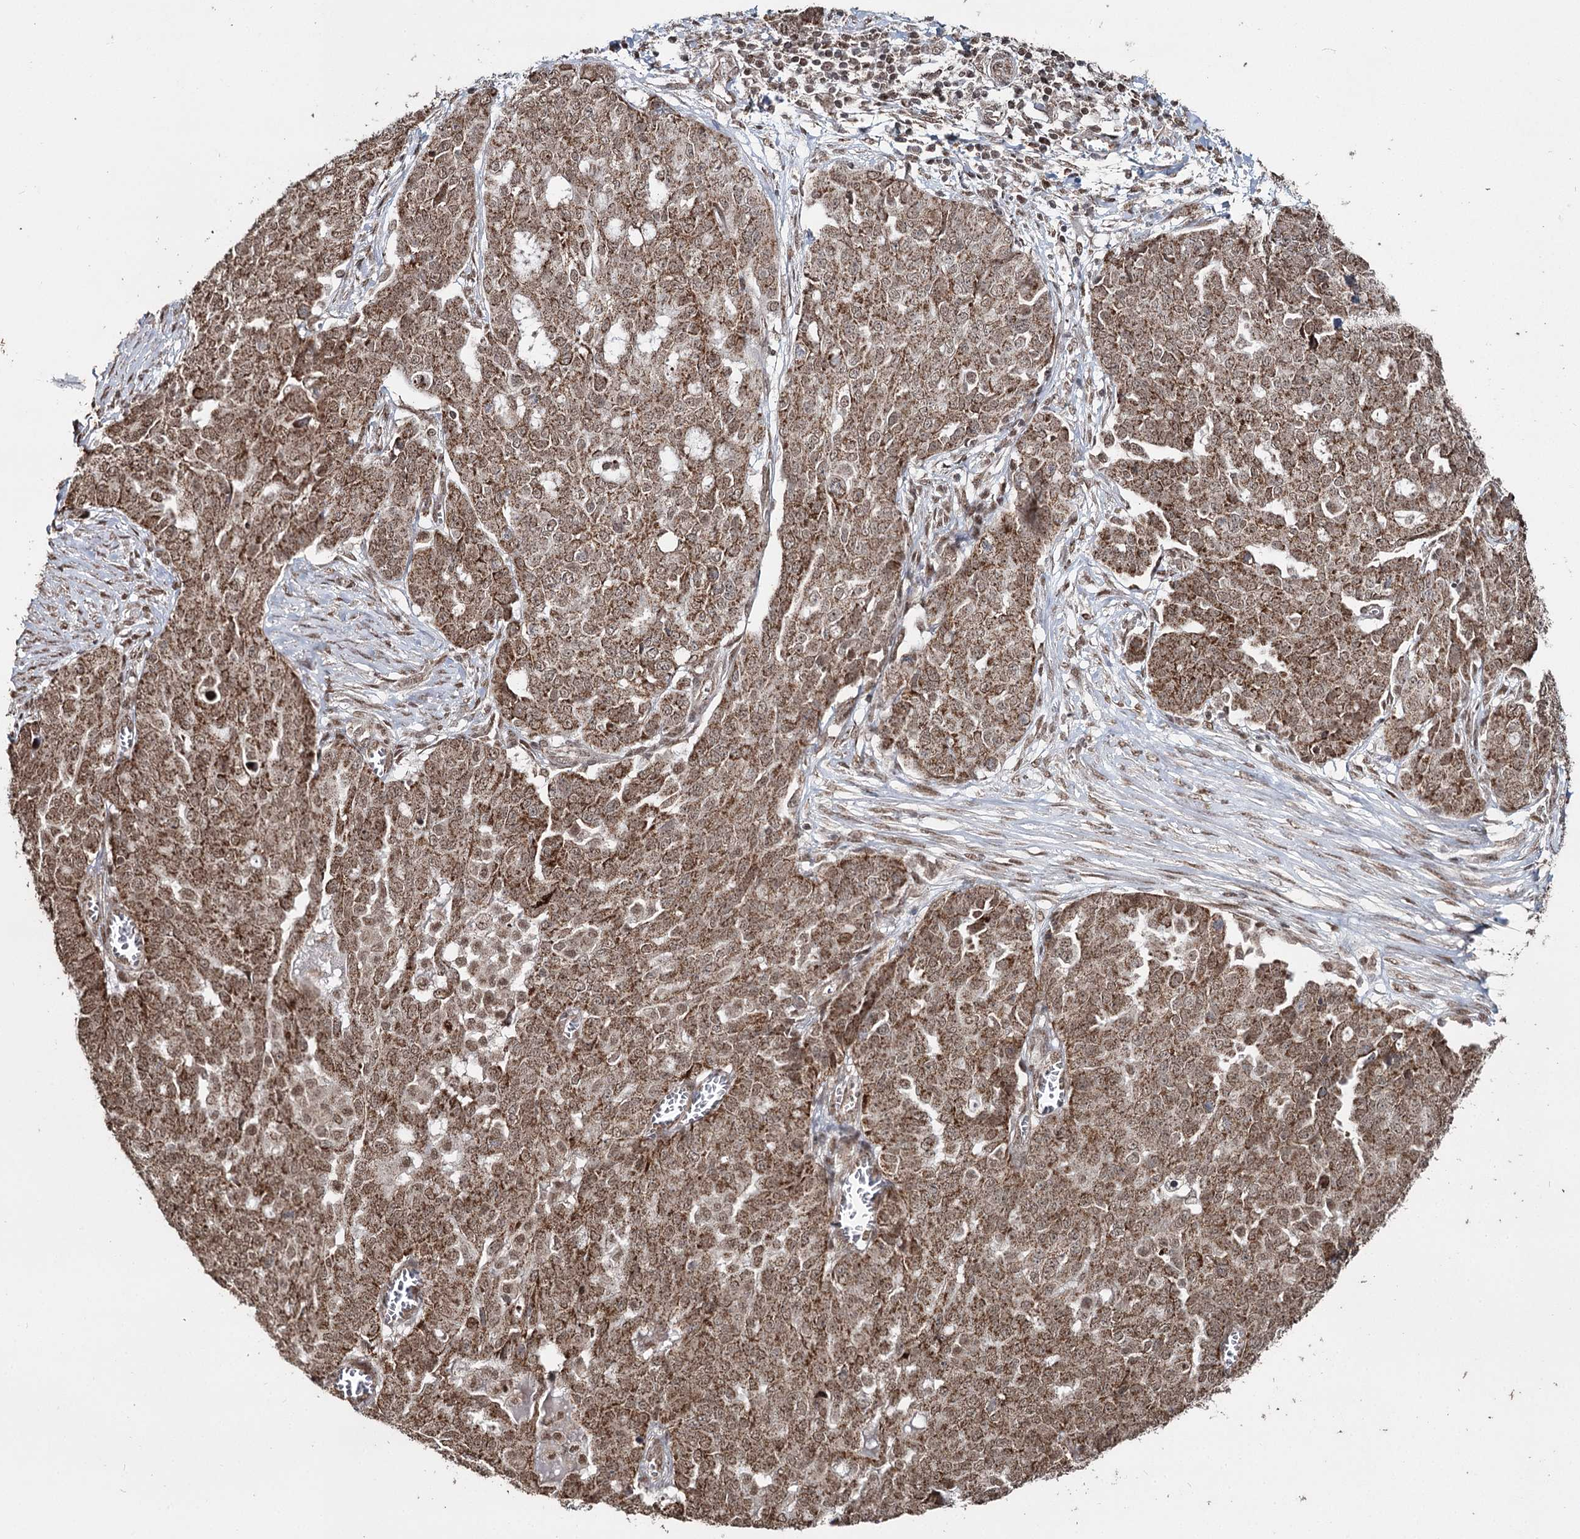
{"staining": {"intensity": "moderate", "quantity": ">75%", "location": "cytoplasmic/membranous,nuclear"}, "tissue": "ovarian cancer", "cell_type": "Tumor cells", "image_type": "cancer", "snomed": [{"axis": "morphology", "description": "Cystadenocarcinoma, serous, NOS"}, {"axis": "topography", "description": "Soft tissue"}, {"axis": "topography", "description": "Ovary"}], "caption": "An immunohistochemistry (IHC) histopathology image of neoplastic tissue is shown. Protein staining in brown shows moderate cytoplasmic/membranous and nuclear positivity in ovarian serous cystadenocarcinoma within tumor cells.", "gene": "PDHX", "patient": {"sex": "female", "age": 57}}